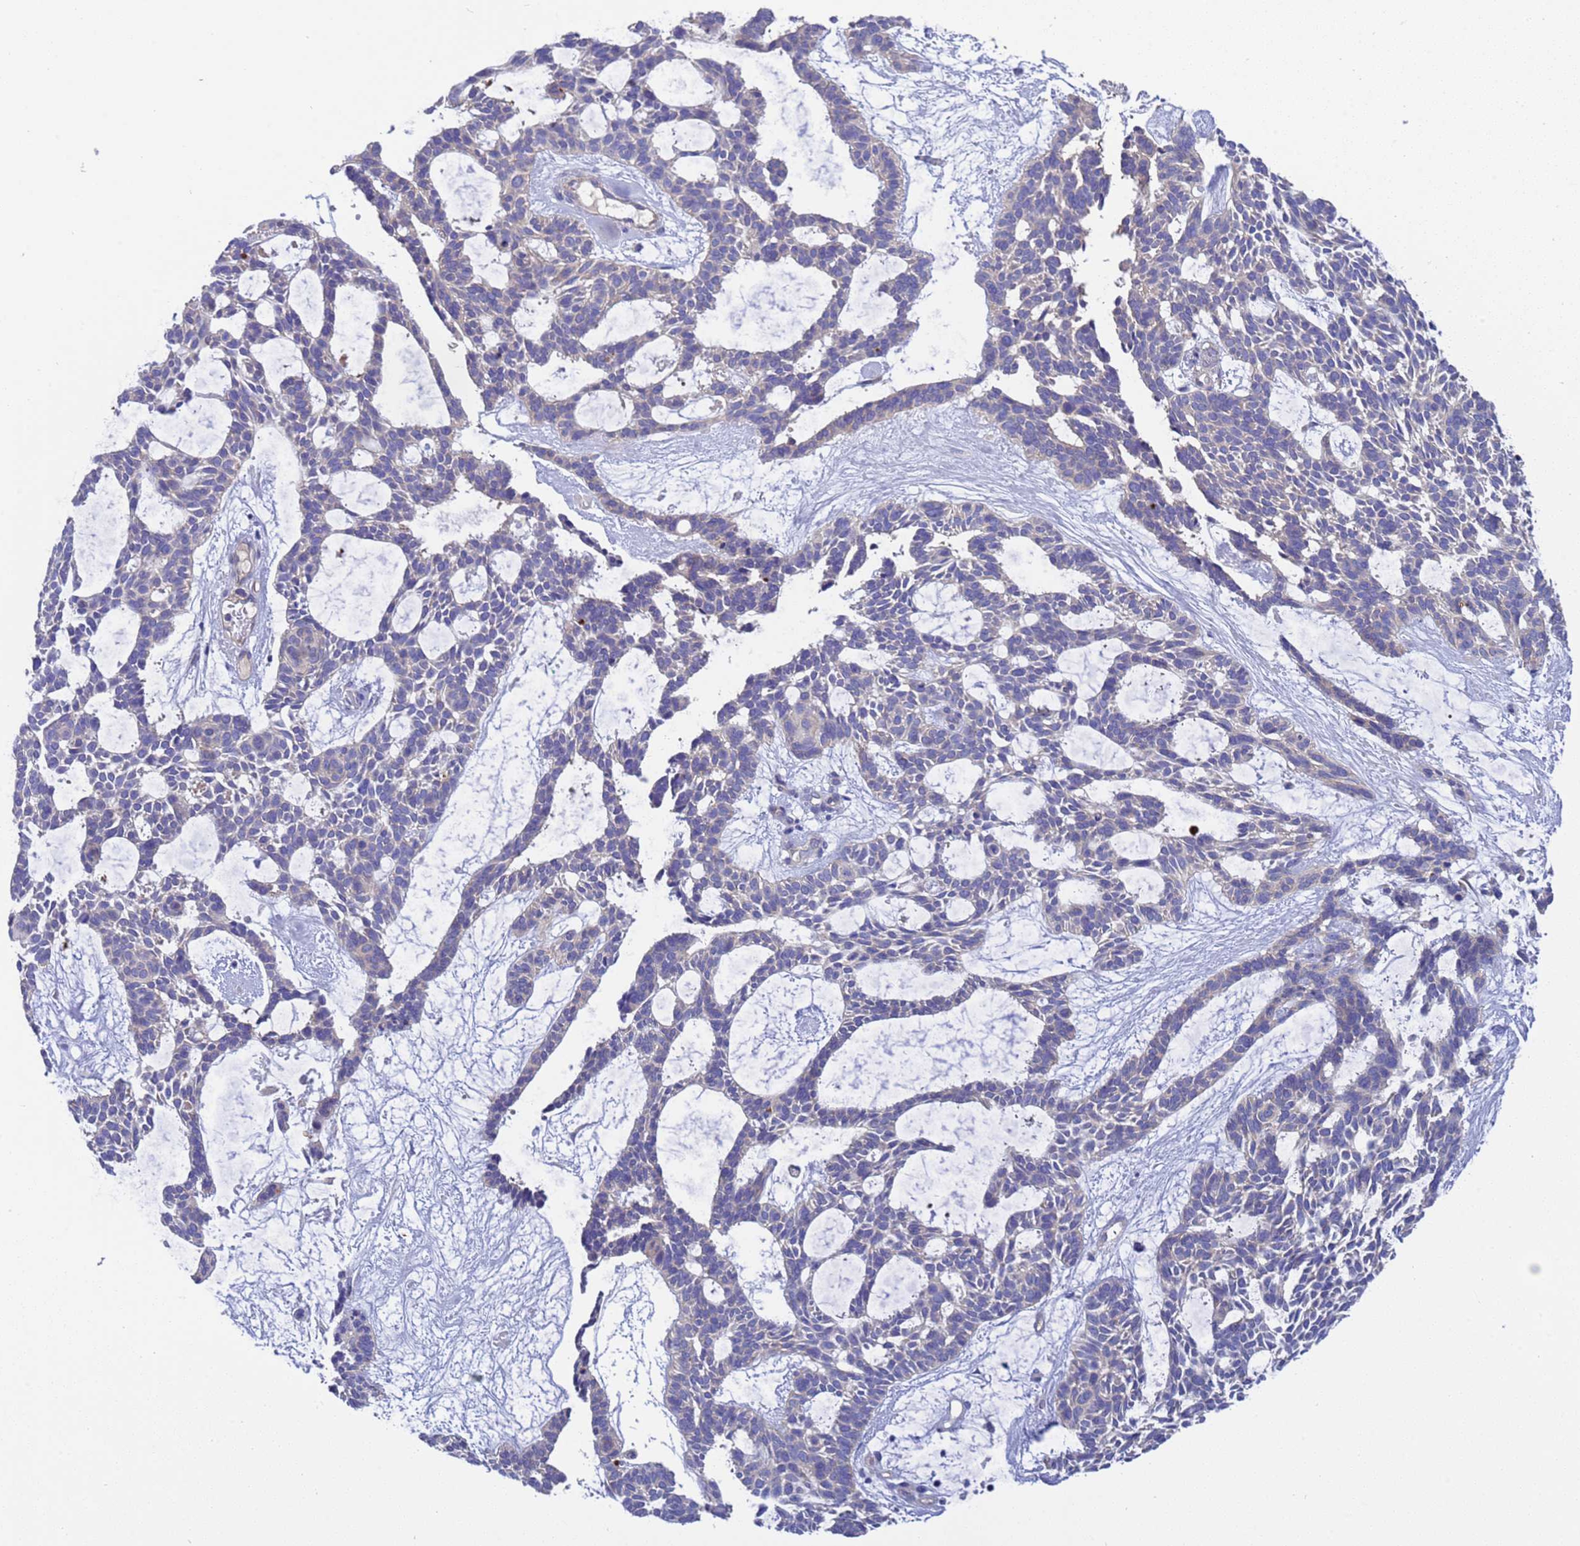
{"staining": {"intensity": "negative", "quantity": "none", "location": "none"}, "tissue": "skin cancer", "cell_type": "Tumor cells", "image_type": "cancer", "snomed": [{"axis": "morphology", "description": "Basal cell carcinoma"}, {"axis": "topography", "description": "Skin"}], "caption": "Immunohistochemical staining of human skin basal cell carcinoma shows no significant expression in tumor cells.", "gene": "RC3H2", "patient": {"sex": "male", "age": 61}}